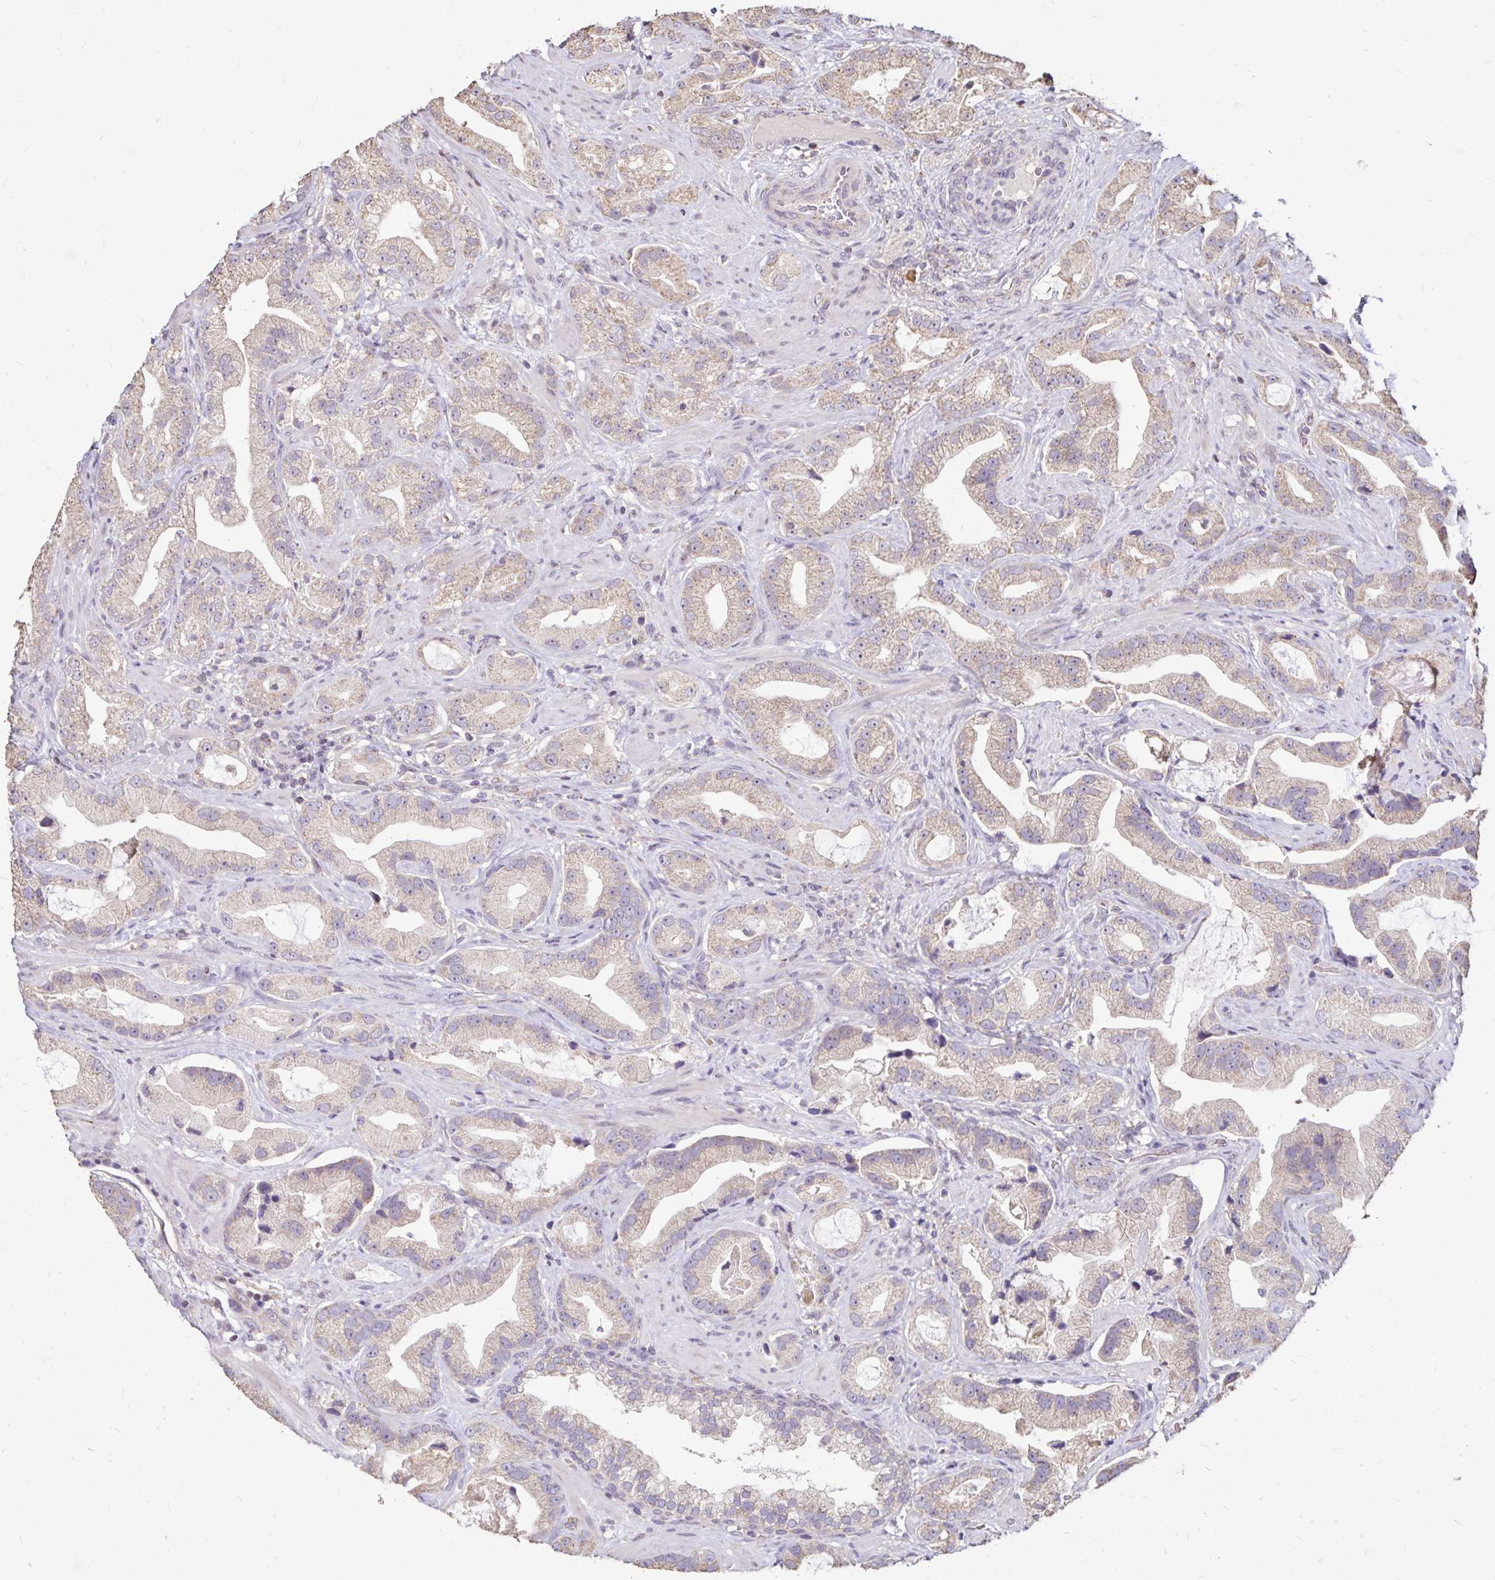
{"staining": {"intensity": "weak", "quantity": ">75%", "location": "cytoplasmic/membranous"}, "tissue": "prostate cancer", "cell_type": "Tumor cells", "image_type": "cancer", "snomed": [{"axis": "morphology", "description": "Adenocarcinoma, Low grade"}, {"axis": "topography", "description": "Prostate"}], "caption": "Tumor cells exhibit low levels of weak cytoplasmic/membranous expression in approximately >75% of cells in human prostate low-grade adenocarcinoma.", "gene": "EMC10", "patient": {"sex": "male", "age": 62}}